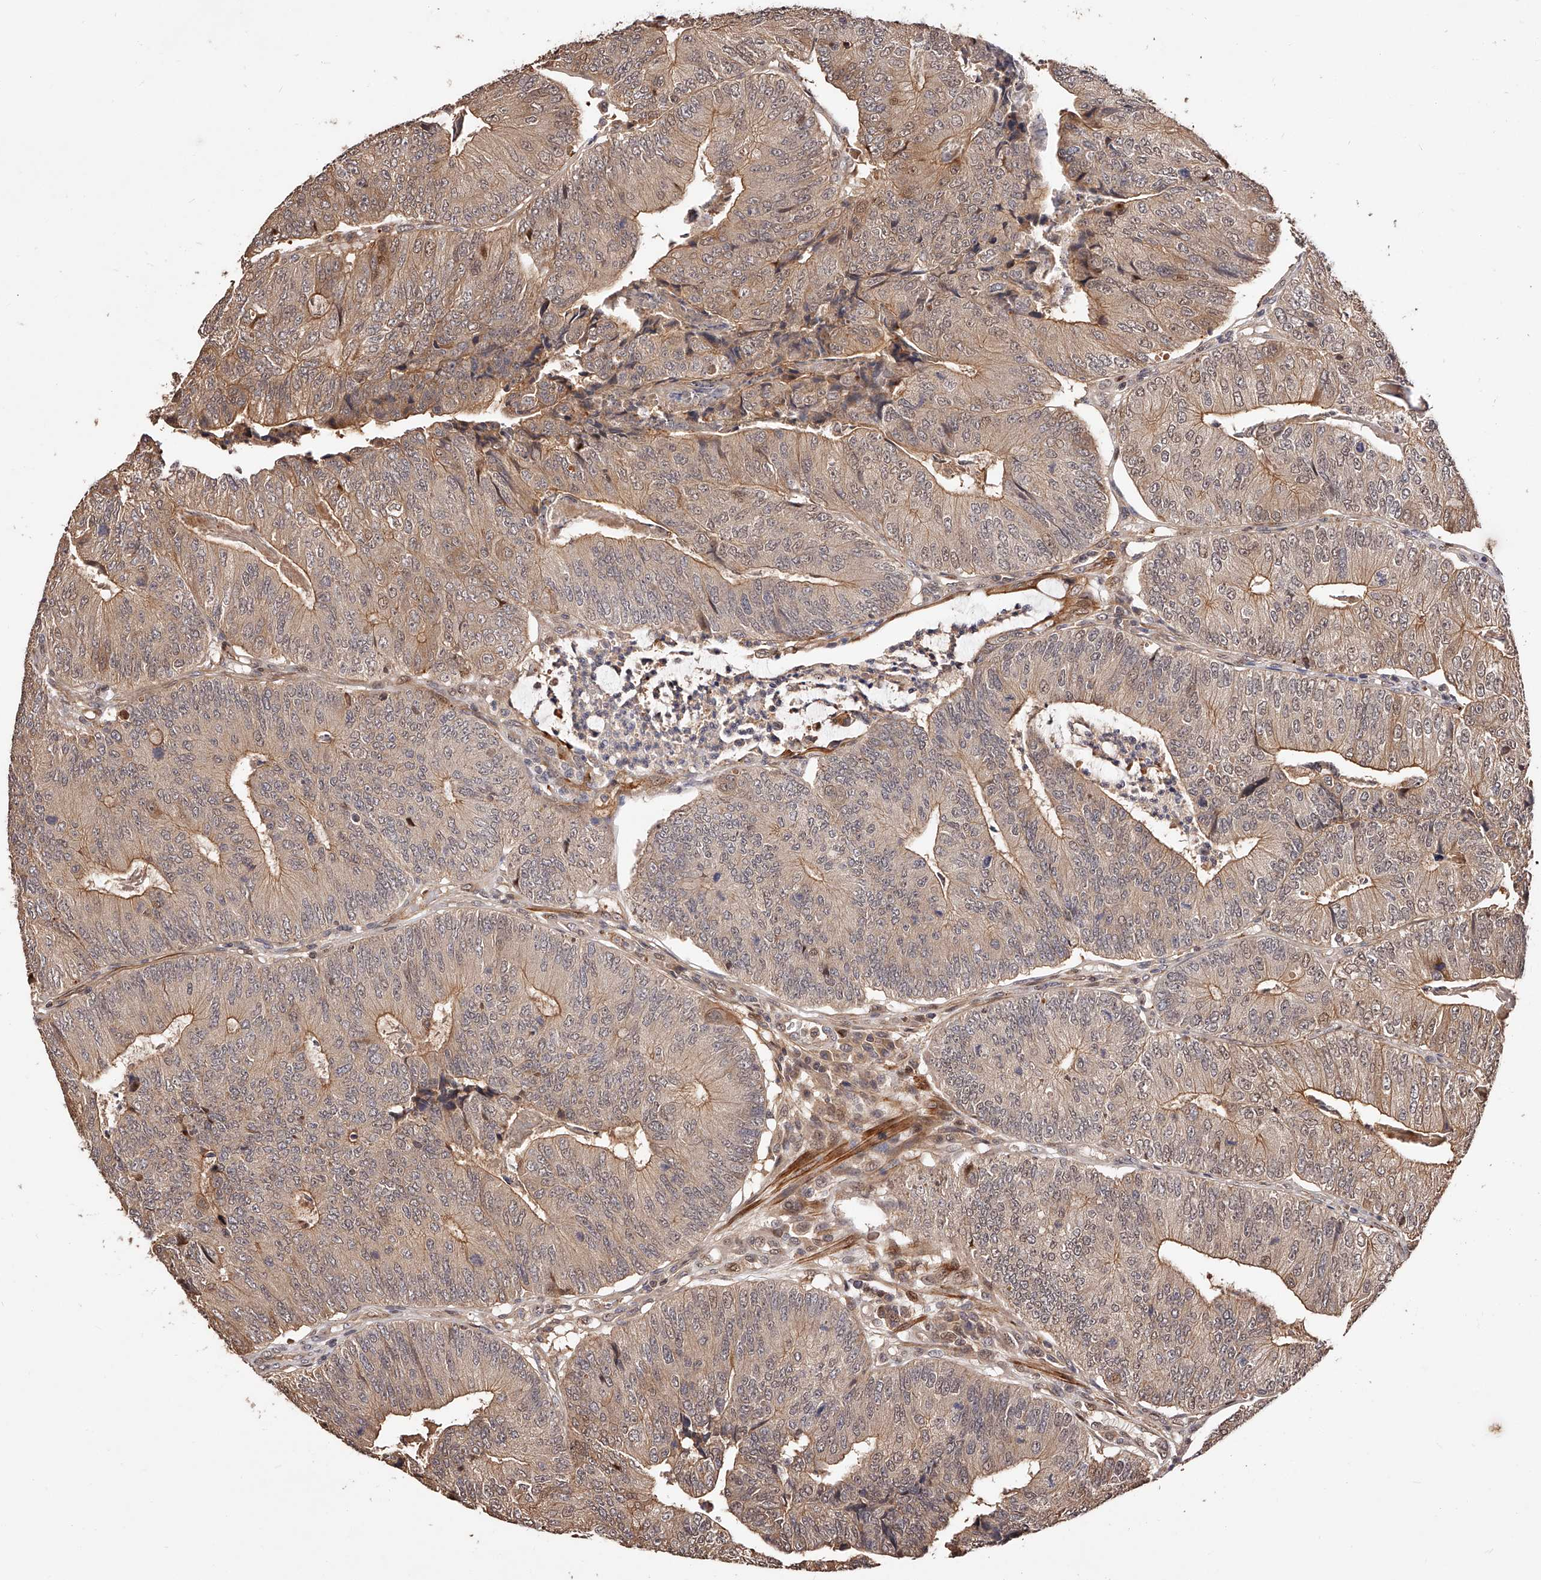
{"staining": {"intensity": "moderate", "quantity": "25%-75%", "location": "cytoplasmic/membranous,nuclear"}, "tissue": "colorectal cancer", "cell_type": "Tumor cells", "image_type": "cancer", "snomed": [{"axis": "morphology", "description": "Adenocarcinoma, NOS"}, {"axis": "topography", "description": "Colon"}], "caption": "Human adenocarcinoma (colorectal) stained with a protein marker reveals moderate staining in tumor cells.", "gene": "CUL7", "patient": {"sex": "female", "age": 67}}